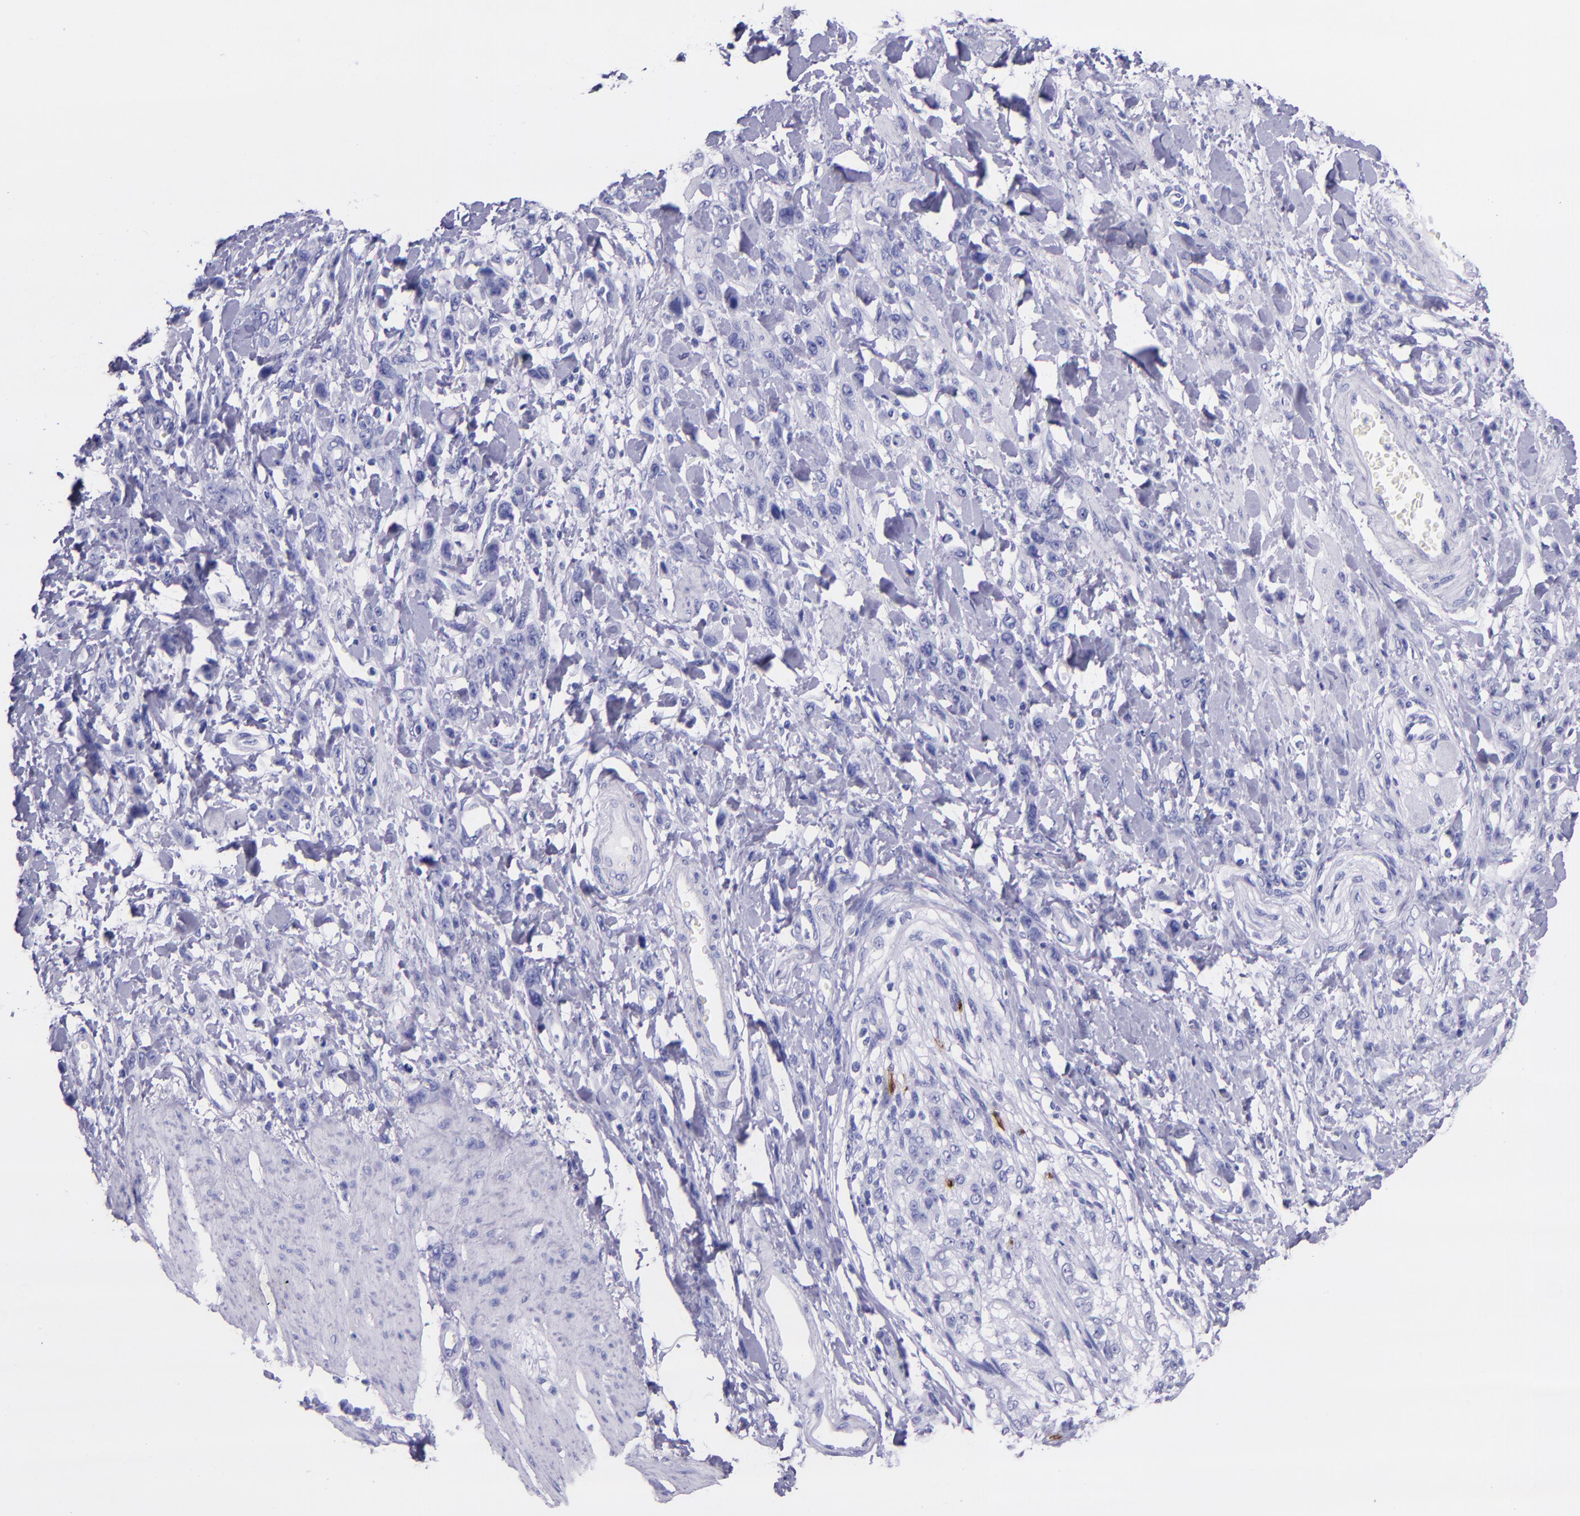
{"staining": {"intensity": "negative", "quantity": "none", "location": "none"}, "tissue": "stomach cancer", "cell_type": "Tumor cells", "image_type": "cancer", "snomed": [{"axis": "morphology", "description": "Normal tissue, NOS"}, {"axis": "morphology", "description": "Adenocarcinoma, NOS"}, {"axis": "topography", "description": "Stomach"}], "caption": "This is a photomicrograph of immunohistochemistry (IHC) staining of stomach cancer, which shows no expression in tumor cells. Nuclei are stained in blue.", "gene": "MBP", "patient": {"sex": "male", "age": 82}}